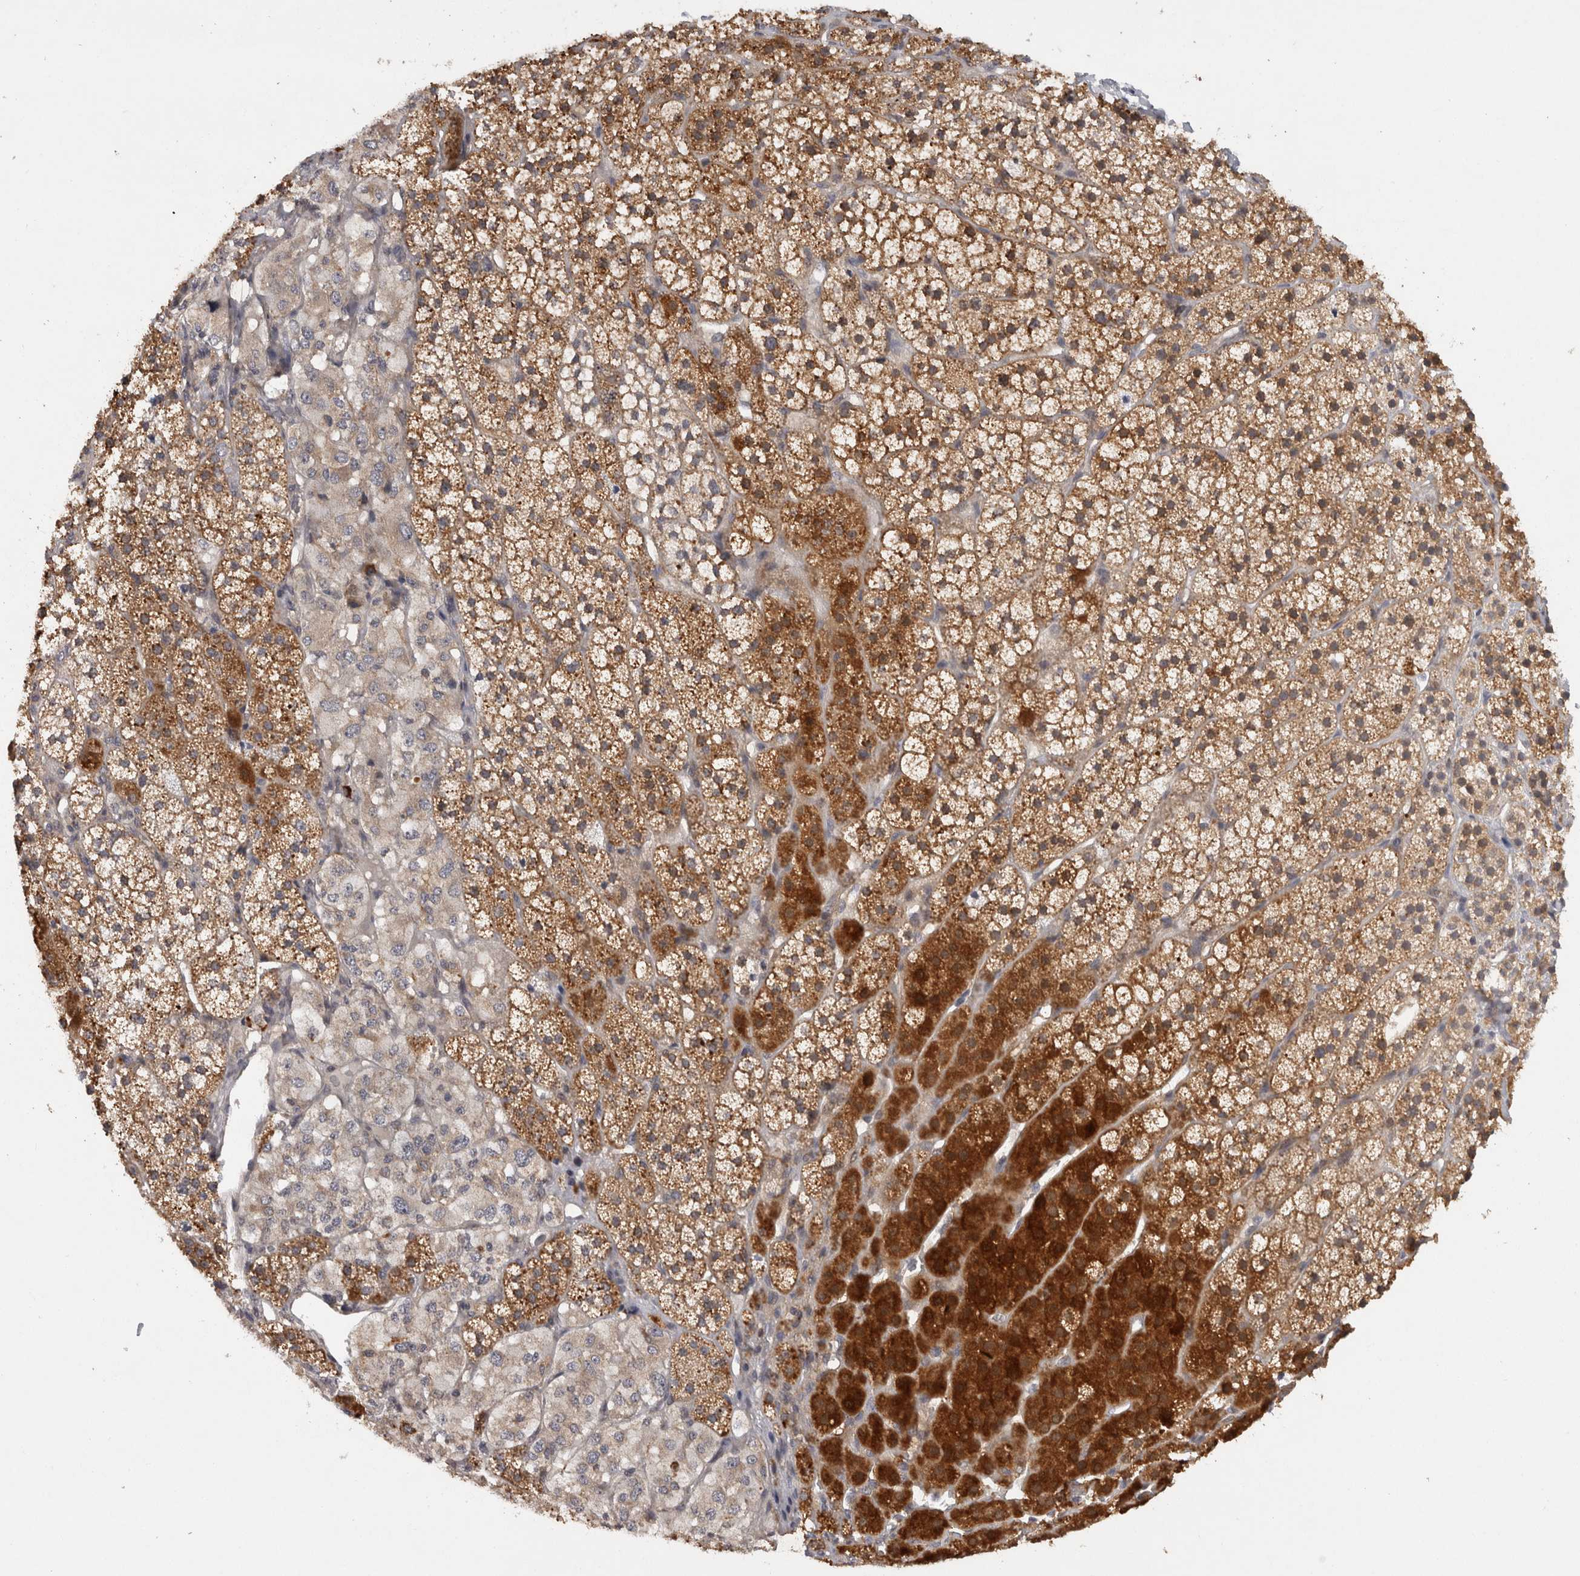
{"staining": {"intensity": "strong", "quantity": "25%-75%", "location": "cytoplasmic/membranous"}, "tissue": "adrenal gland", "cell_type": "Glandular cells", "image_type": "normal", "snomed": [{"axis": "morphology", "description": "Normal tissue, NOS"}, {"axis": "topography", "description": "Adrenal gland"}], "caption": "This is a micrograph of immunohistochemistry staining of normal adrenal gland, which shows strong staining in the cytoplasmic/membranous of glandular cells.", "gene": "ACAT2", "patient": {"sex": "female", "age": 44}}